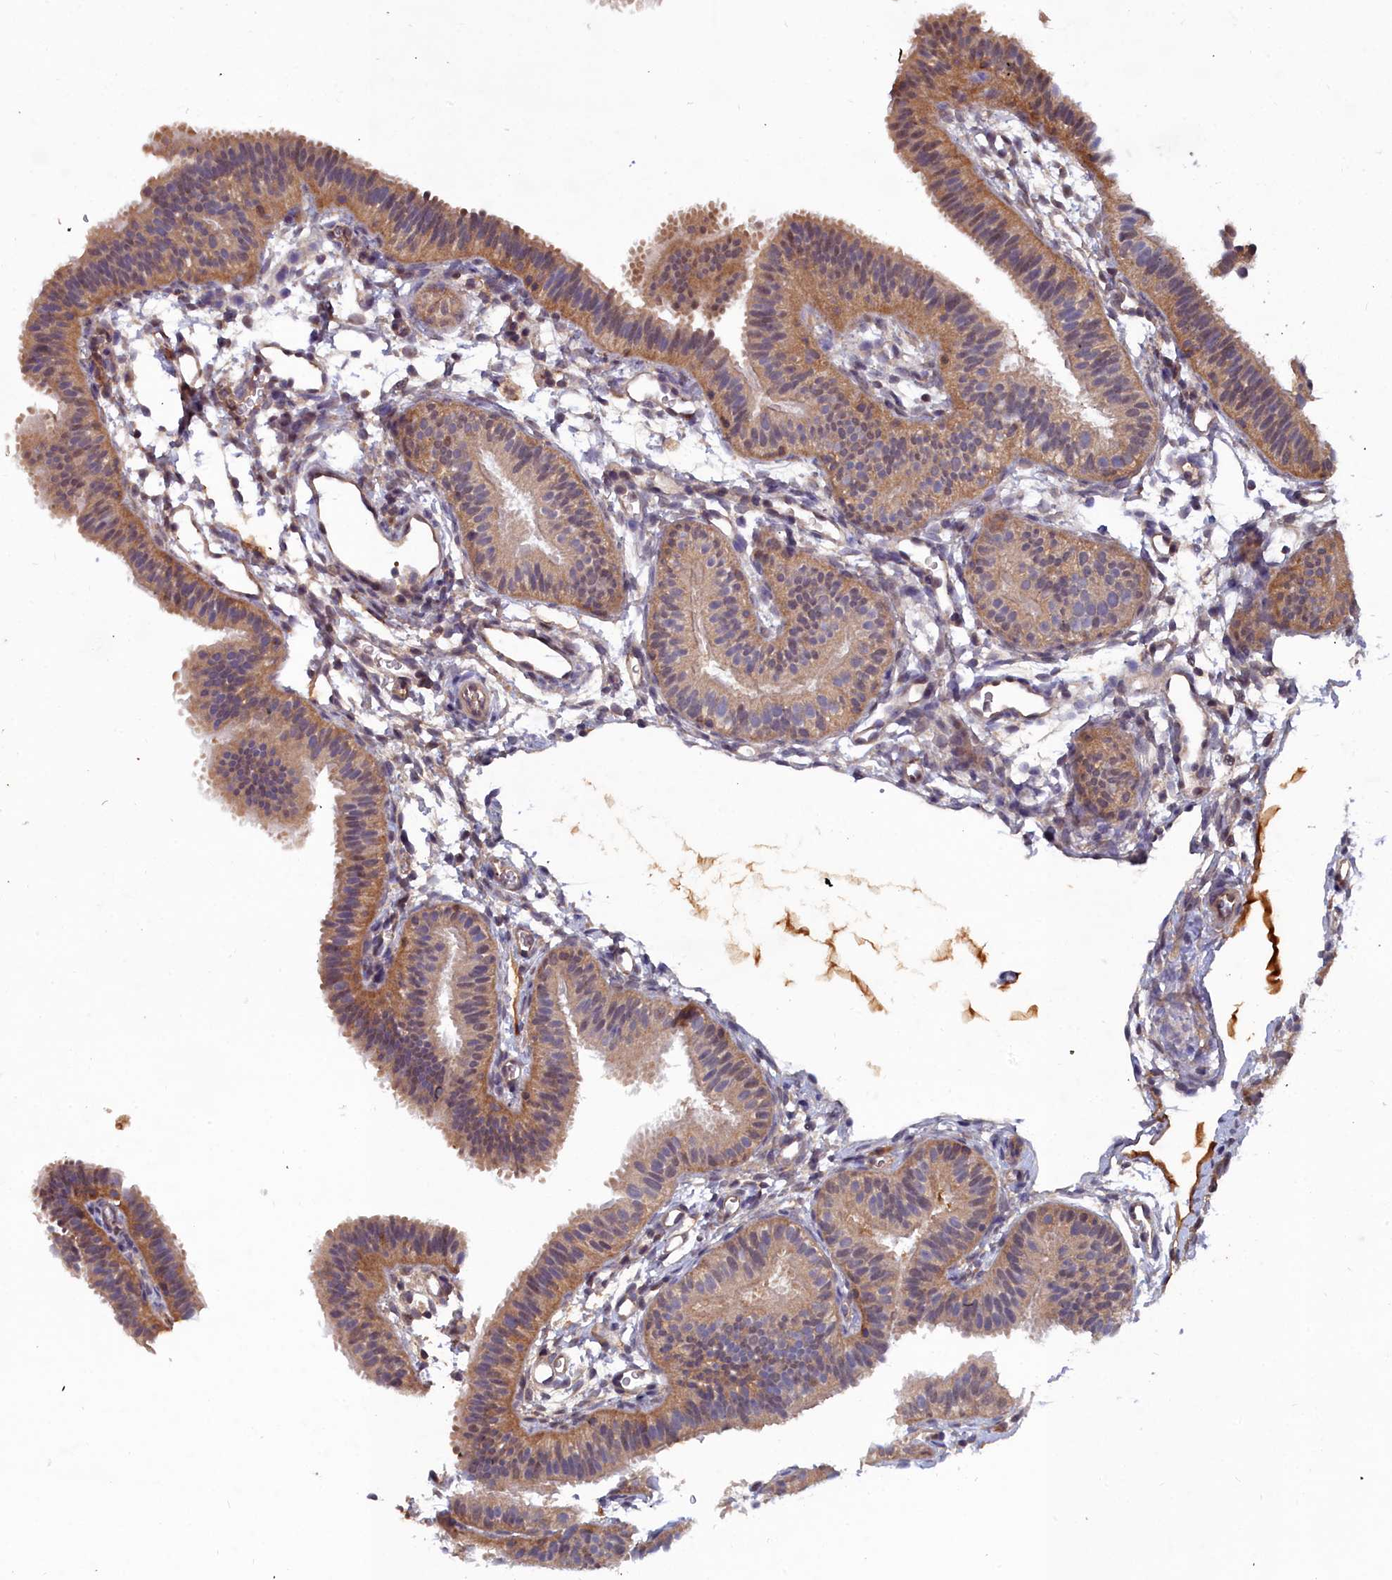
{"staining": {"intensity": "moderate", "quantity": ">75%", "location": "cytoplasmic/membranous"}, "tissue": "fallopian tube", "cell_type": "Glandular cells", "image_type": "normal", "snomed": [{"axis": "morphology", "description": "Normal tissue, NOS"}, {"axis": "topography", "description": "Fallopian tube"}], "caption": "Immunohistochemistry (DAB (3,3'-diaminobenzidine)) staining of unremarkable fallopian tube shows moderate cytoplasmic/membranous protein positivity in approximately >75% of glandular cells.", "gene": "GFRA2", "patient": {"sex": "female", "age": 35}}